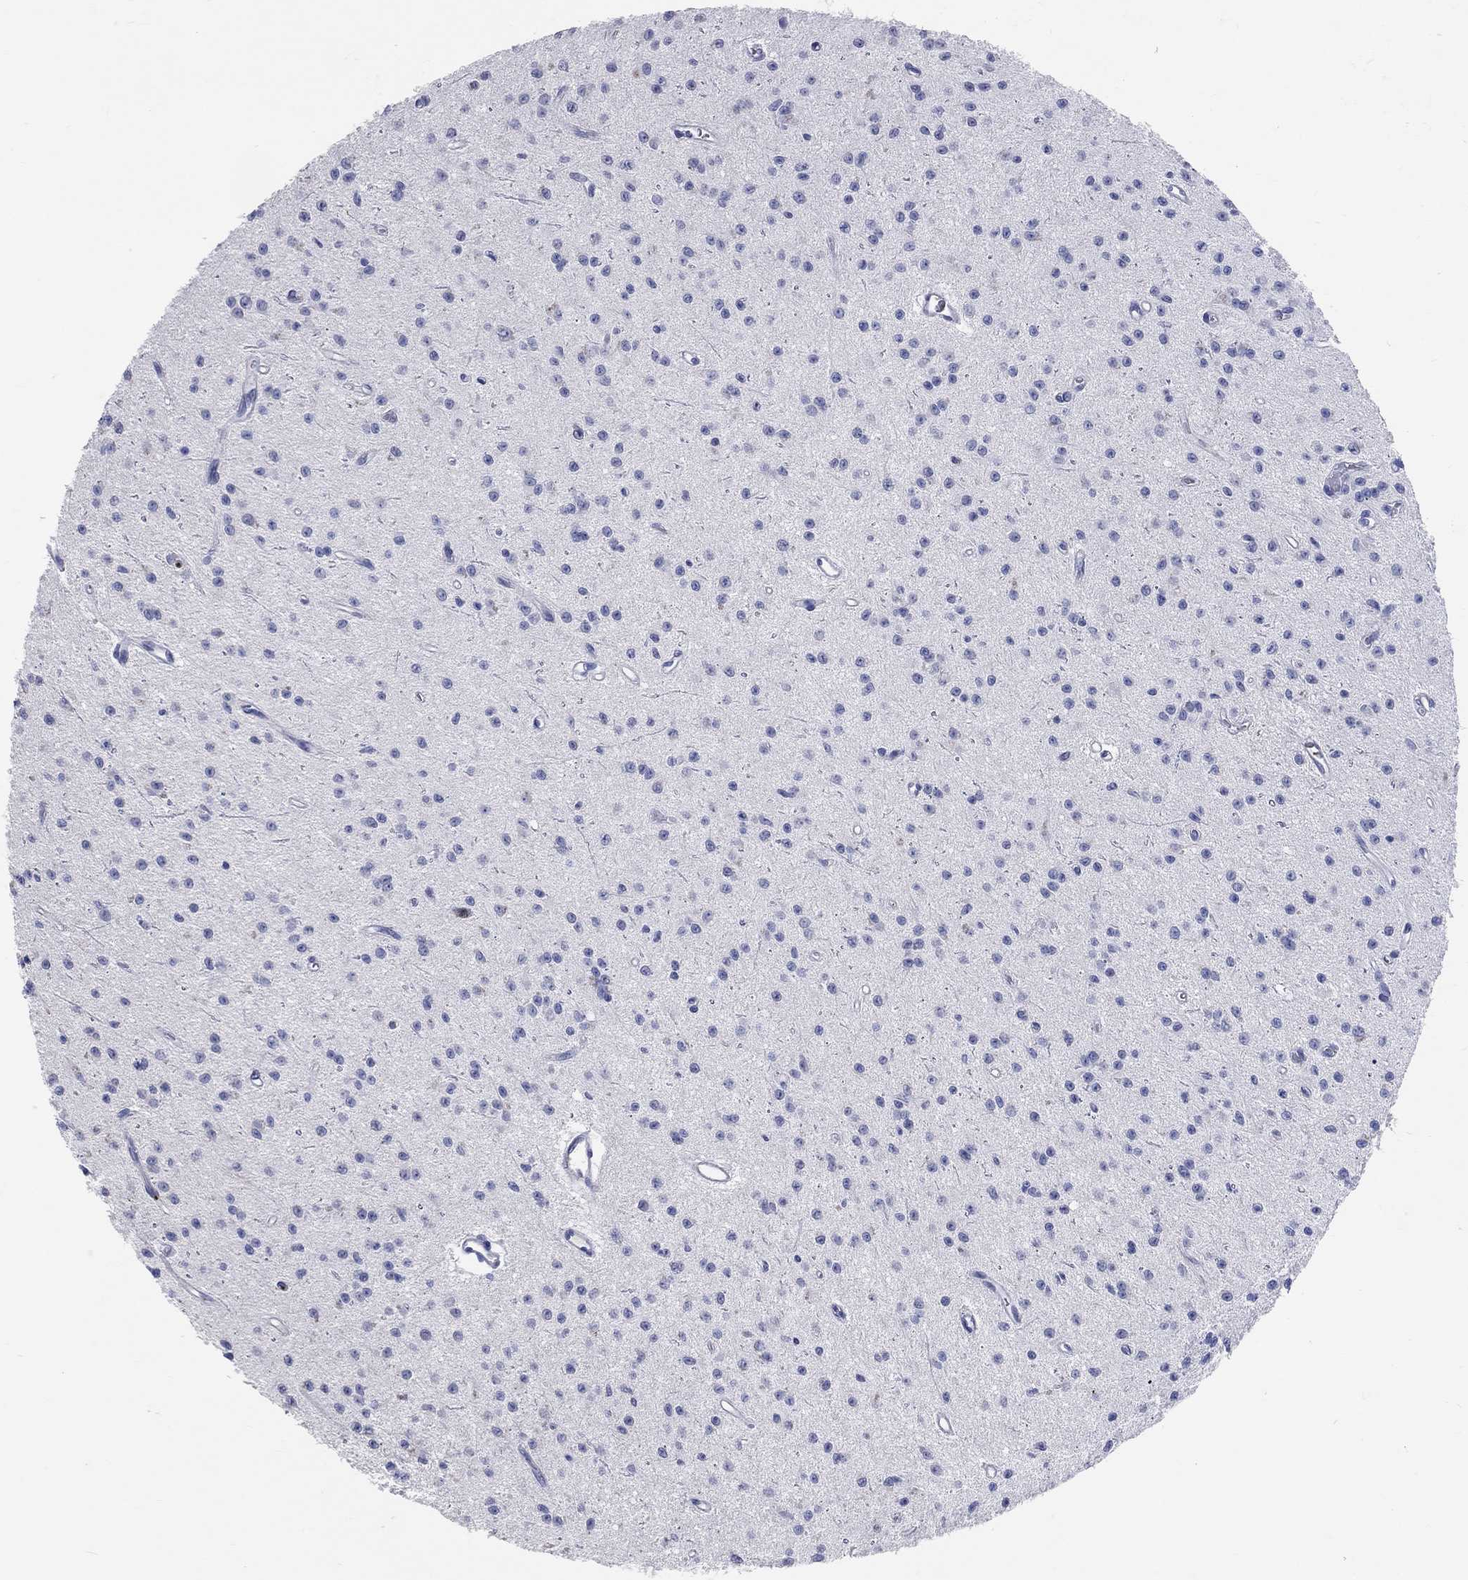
{"staining": {"intensity": "negative", "quantity": "none", "location": "none"}, "tissue": "glioma", "cell_type": "Tumor cells", "image_type": "cancer", "snomed": [{"axis": "morphology", "description": "Glioma, malignant, Low grade"}, {"axis": "topography", "description": "Brain"}], "caption": "Protein analysis of glioma shows no significant expression in tumor cells. (IHC, brightfield microscopy, high magnification).", "gene": "LAT", "patient": {"sex": "female", "age": 45}}